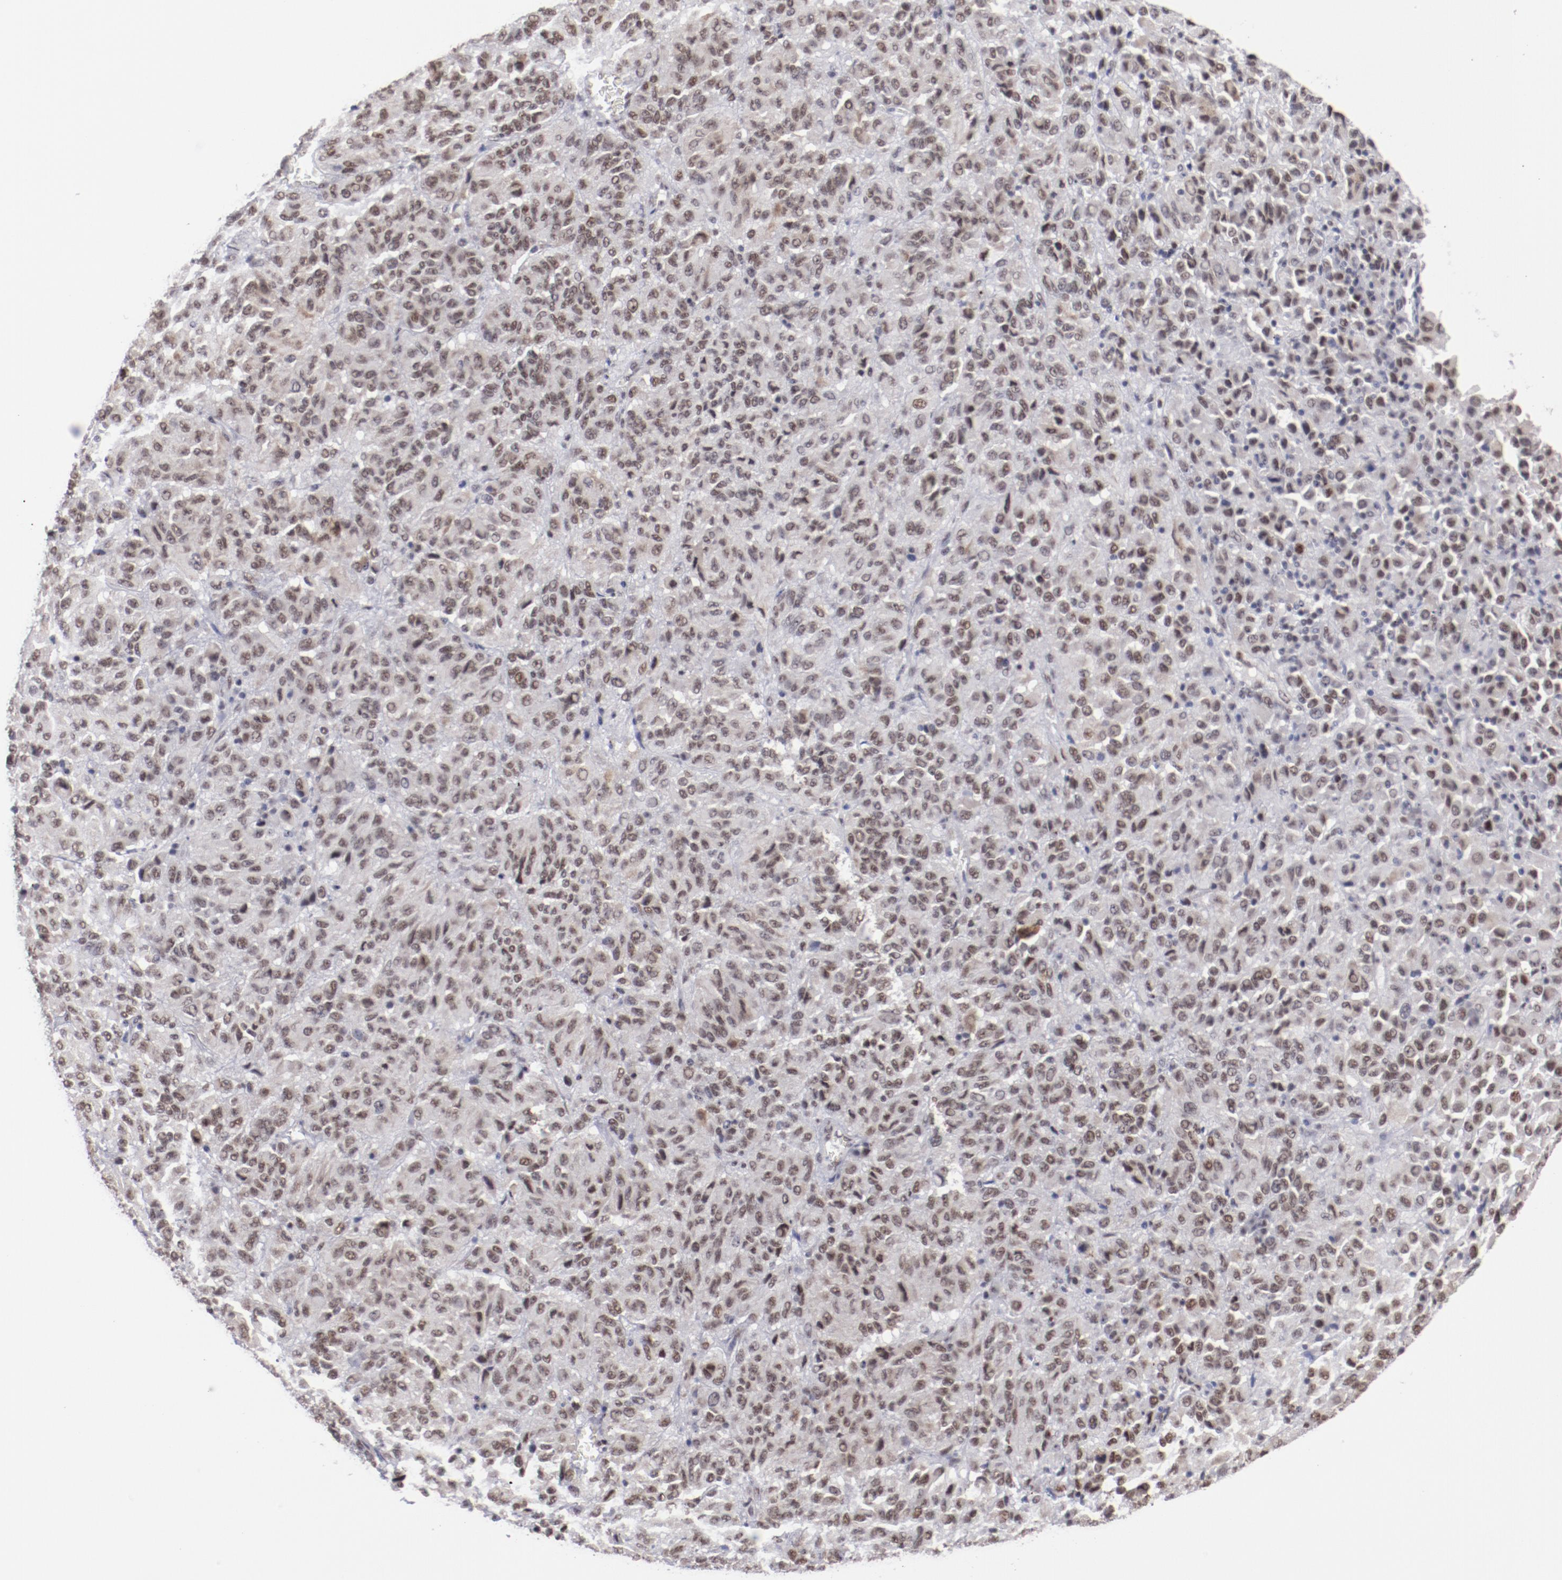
{"staining": {"intensity": "weak", "quantity": ">75%", "location": "nuclear"}, "tissue": "melanoma", "cell_type": "Tumor cells", "image_type": "cancer", "snomed": [{"axis": "morphology", "description": "Malignant melanoma, Metastatic site"}, {"axis": "topography", "description": "Lung"}], "caption": "Weak nuclear expression is seen in approximately >75% of tumor cells in melanoma.", "gene": "TFAP4", "patient": {"sex": "male", "age": 64}}